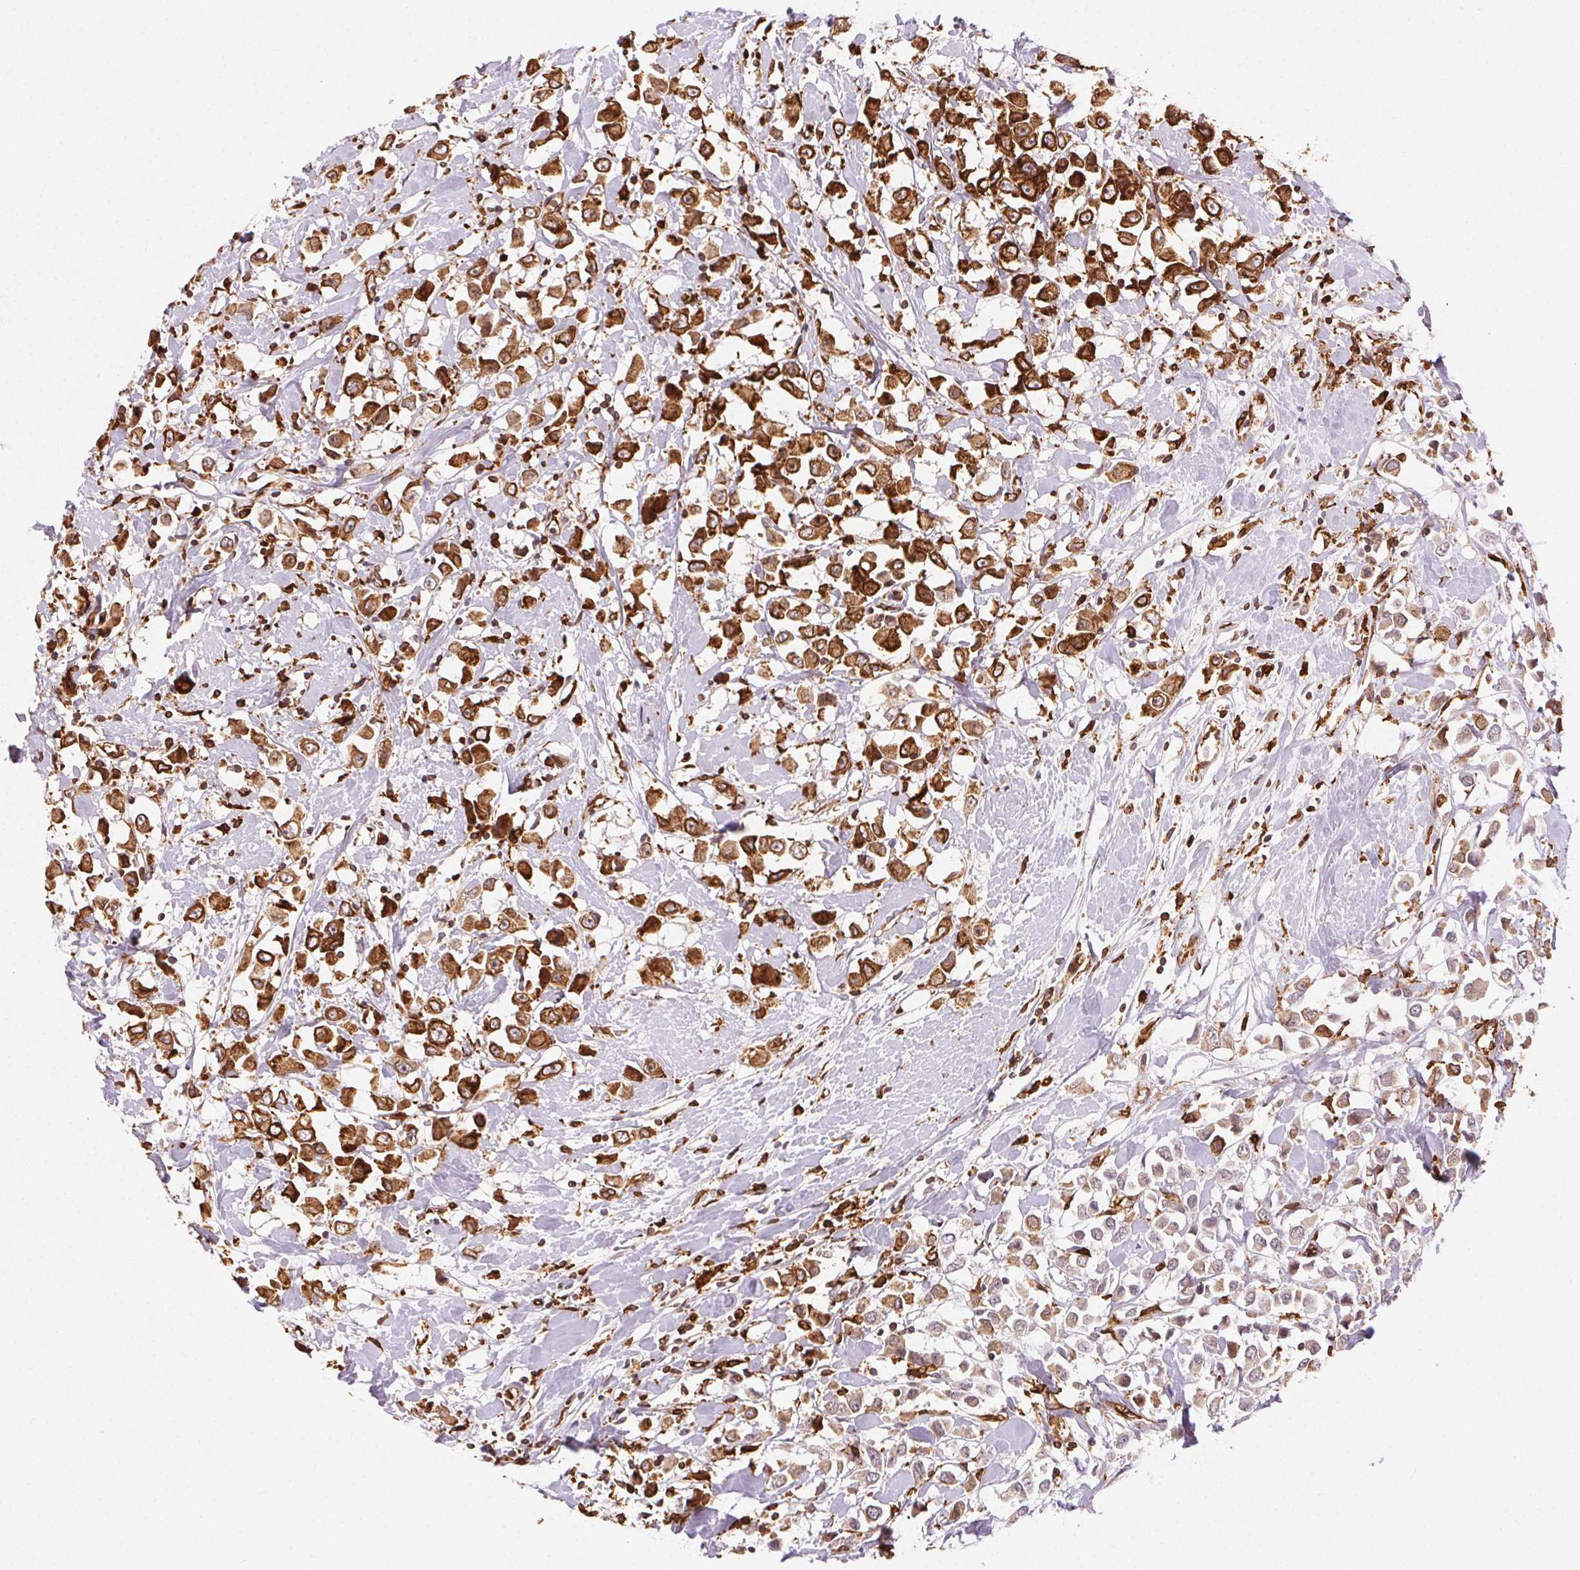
{"staining": {"intensity": "strong", "quantity": ">75%", "location": "cytoplasmic/membranous"}, "tissue": "breast cancer", "cell_type": "Tumor cells", "image_type": "cancer", "snomed": [{"axis": "morphology", "description": "Duct carcinoma"}, {"axis": "topography", "description": "Breast"}], "caption": "This is a photomicrograph of immunohistochemistry staining of breast intraductal carcinoma, which shows strong expression in the cytoplasmic/membranous of tumor cells.", "gene": "RNASET2", "patient": {"sex": "female", "age": 61}}